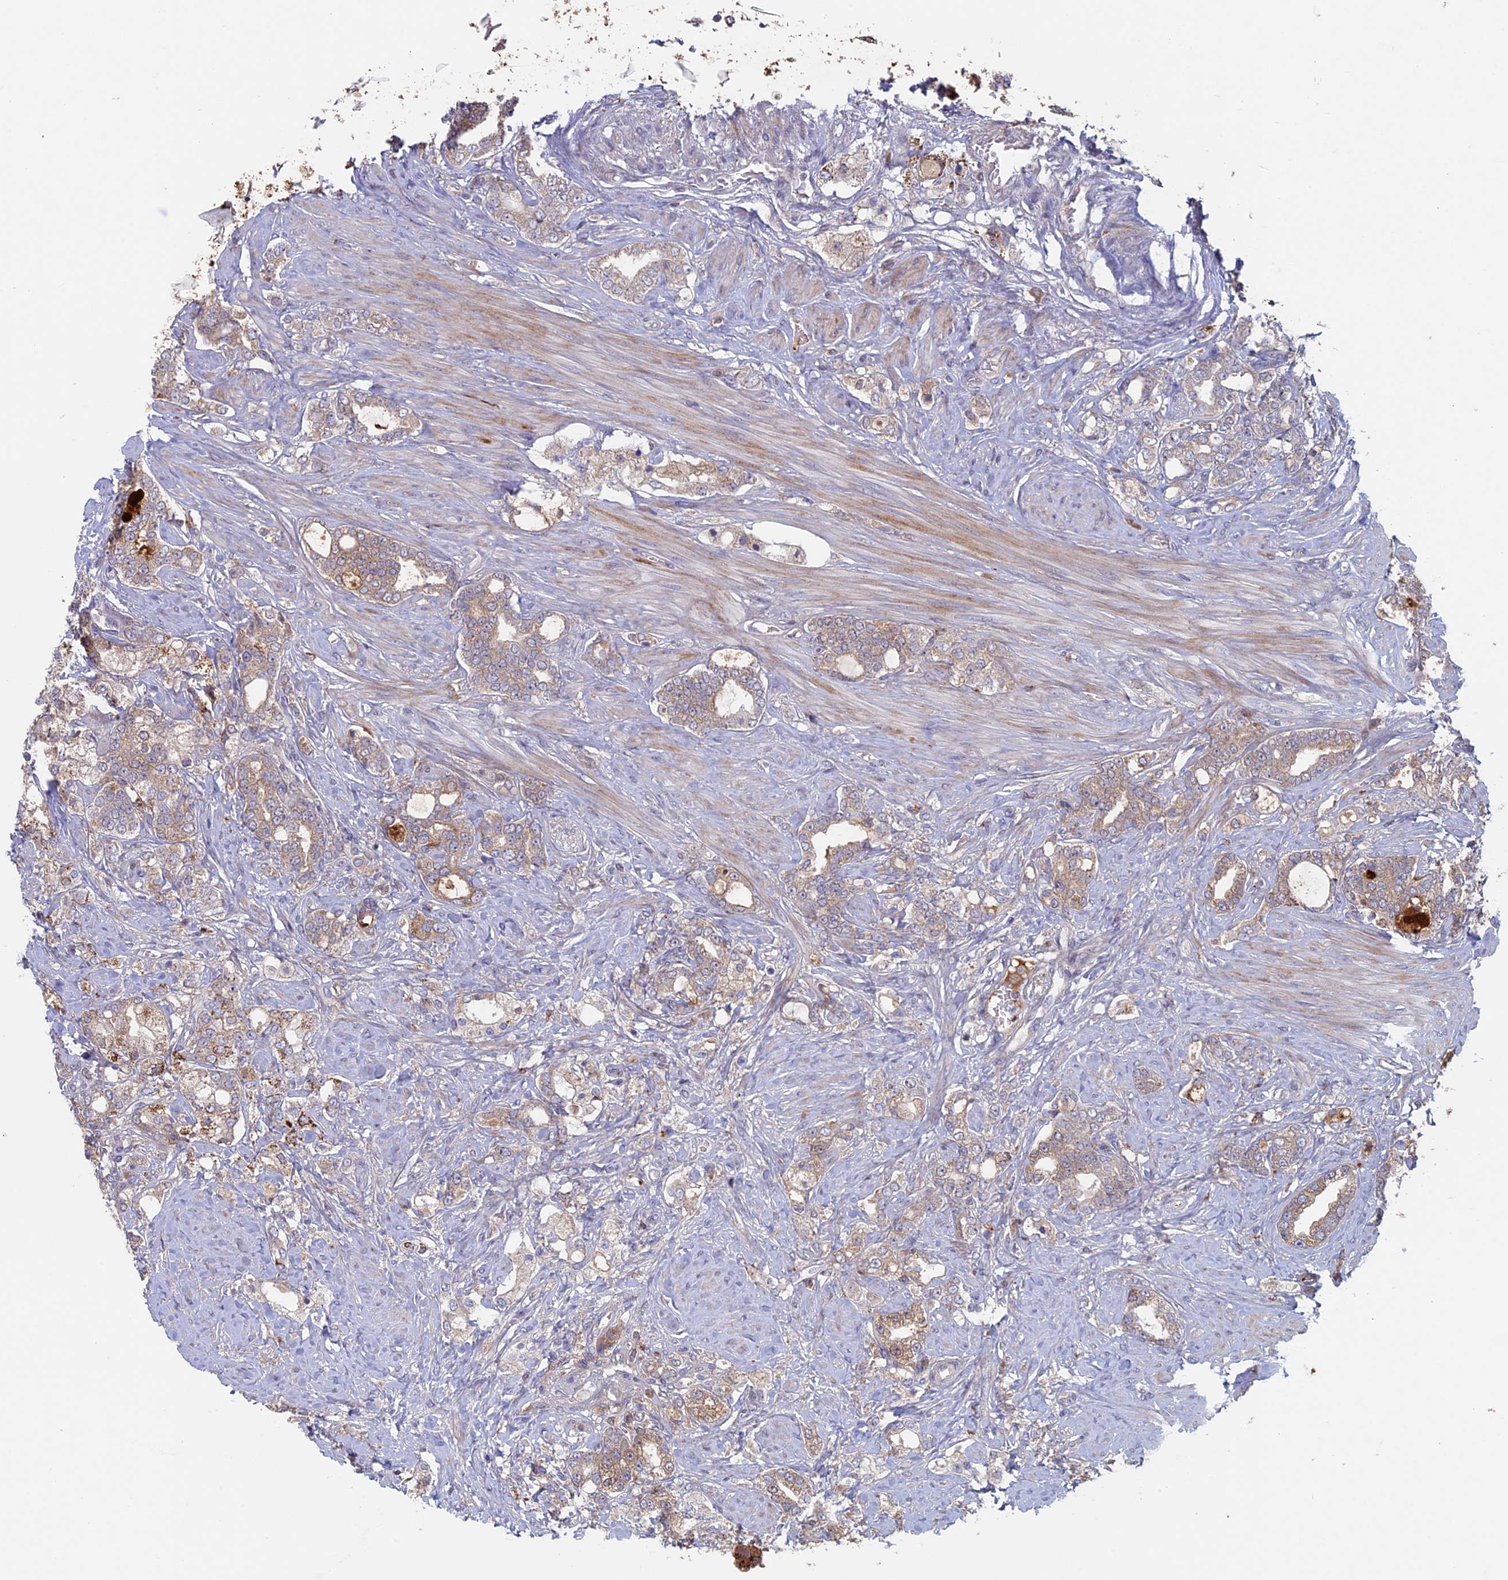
{"staining": {"intensity": "weak", "quantity": "<25%", "location": "cytoplasmic/membranous"}, "tissue": "prostate cancer", "cell_type": "Tumor cells", "image_type": "cancer", "snomed": [{"axis": "morphology", "description": "Adenocarcinoma, High grade"}, {"axis": "topography", "description": "Prostate"}], "caption": "Tumor cells are negative for protein expression in human prostate cancer. (DAB IHC visualized using brightfield microscopy, high magnification).", "gene": "RCCD1", "patient": {"sex": "male", "age": 64}}